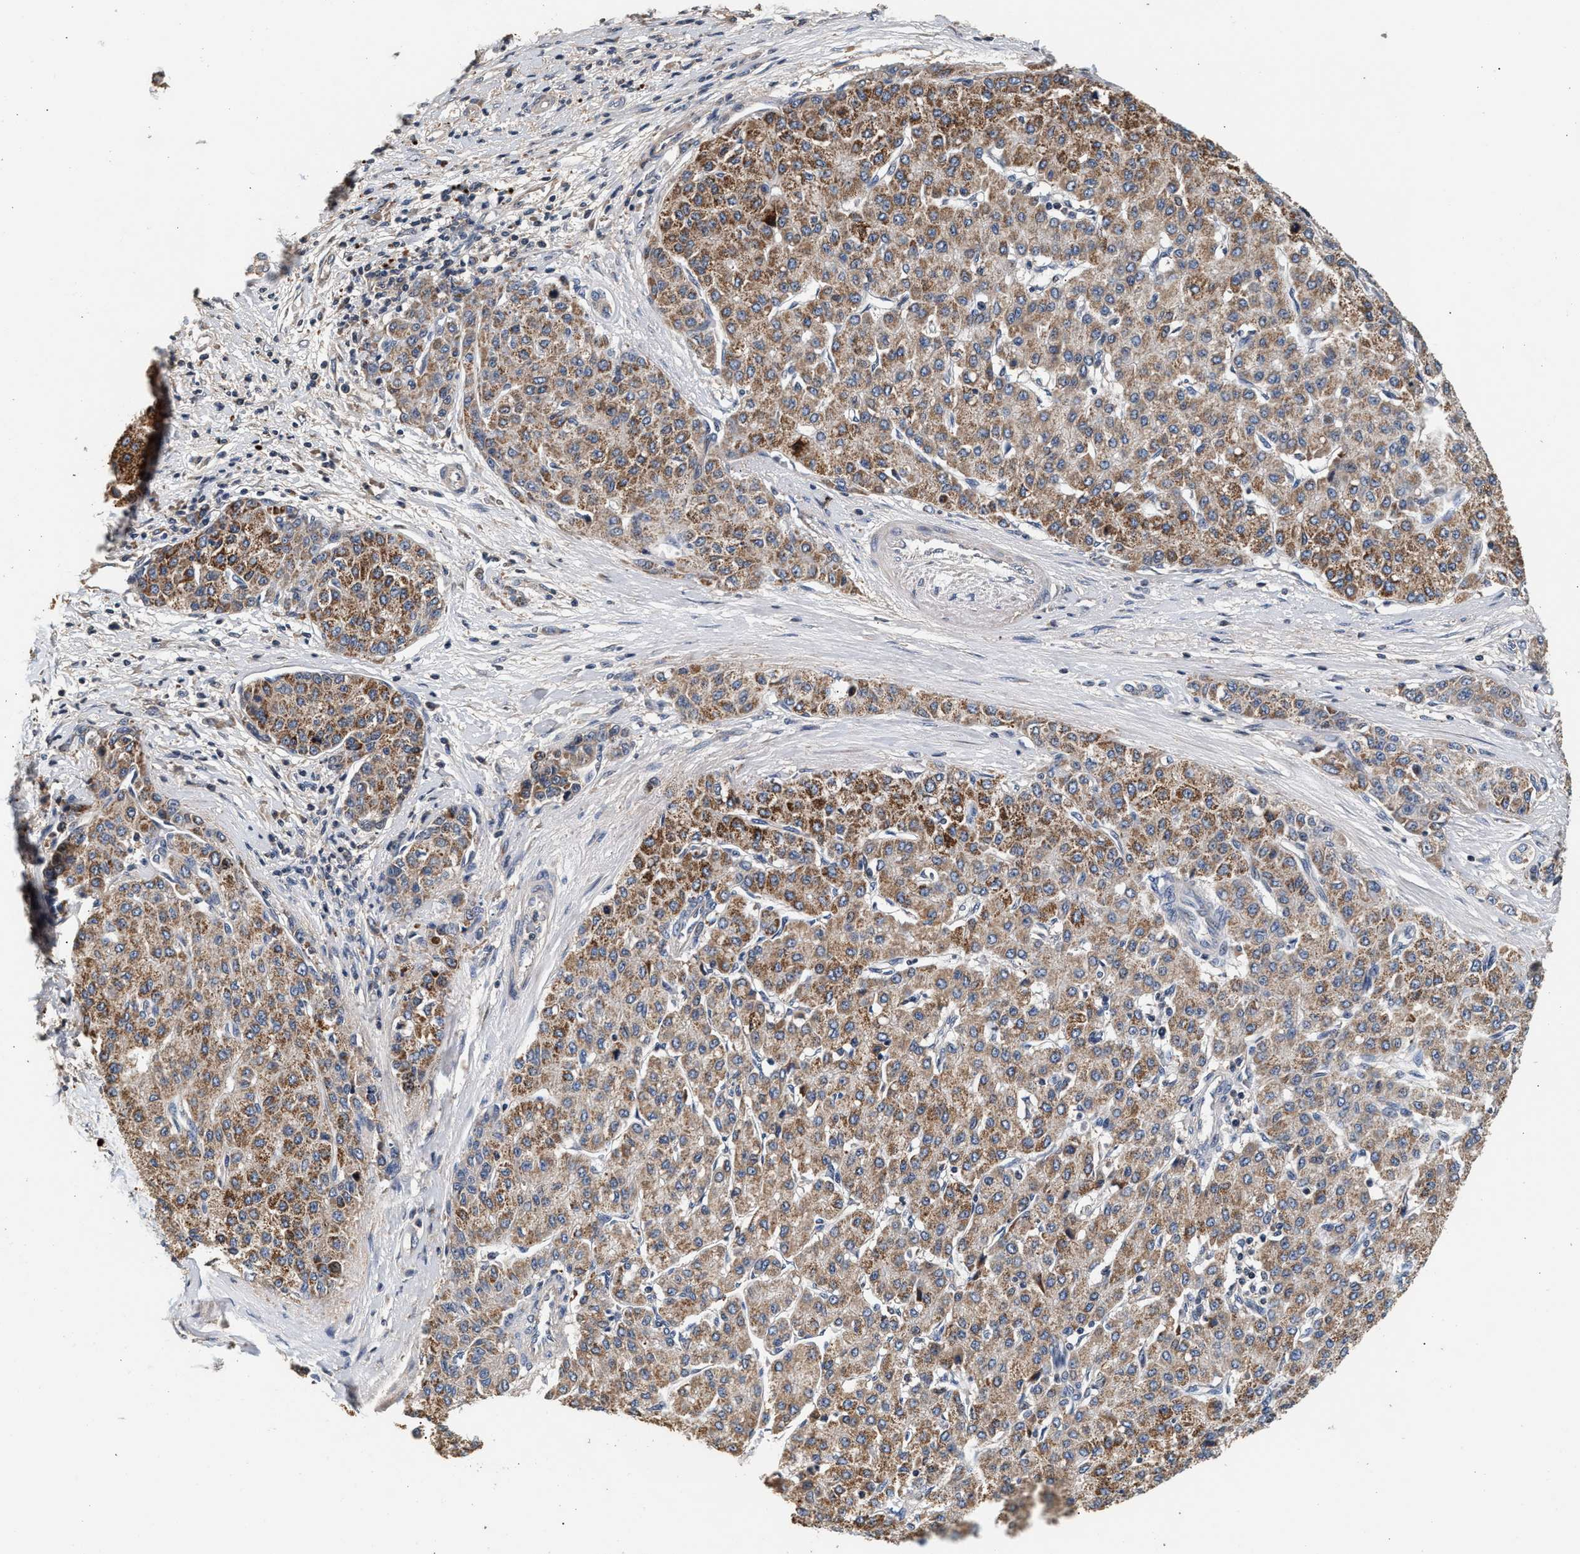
{"staining": {"intensity": "moderate", "quantity": ">75%", "location": "cytoplasmic/membranous"}, "tissue": "liver cancer", "cell_type": "Tumor cells", "image_type": "cancer", "snomed": [{"axis": "morphology", "description": "Carcinoma, Hepatocellular, NOS"}, {"axis": "topography", "description": "Liver"}], "caption": "Hepatocellular carcinoma (liver) stained with a protein marker exhibits moderate staining in tumor cells.", "gene": "PTGR3", "patient": {"sex": "male", "age": 65}}